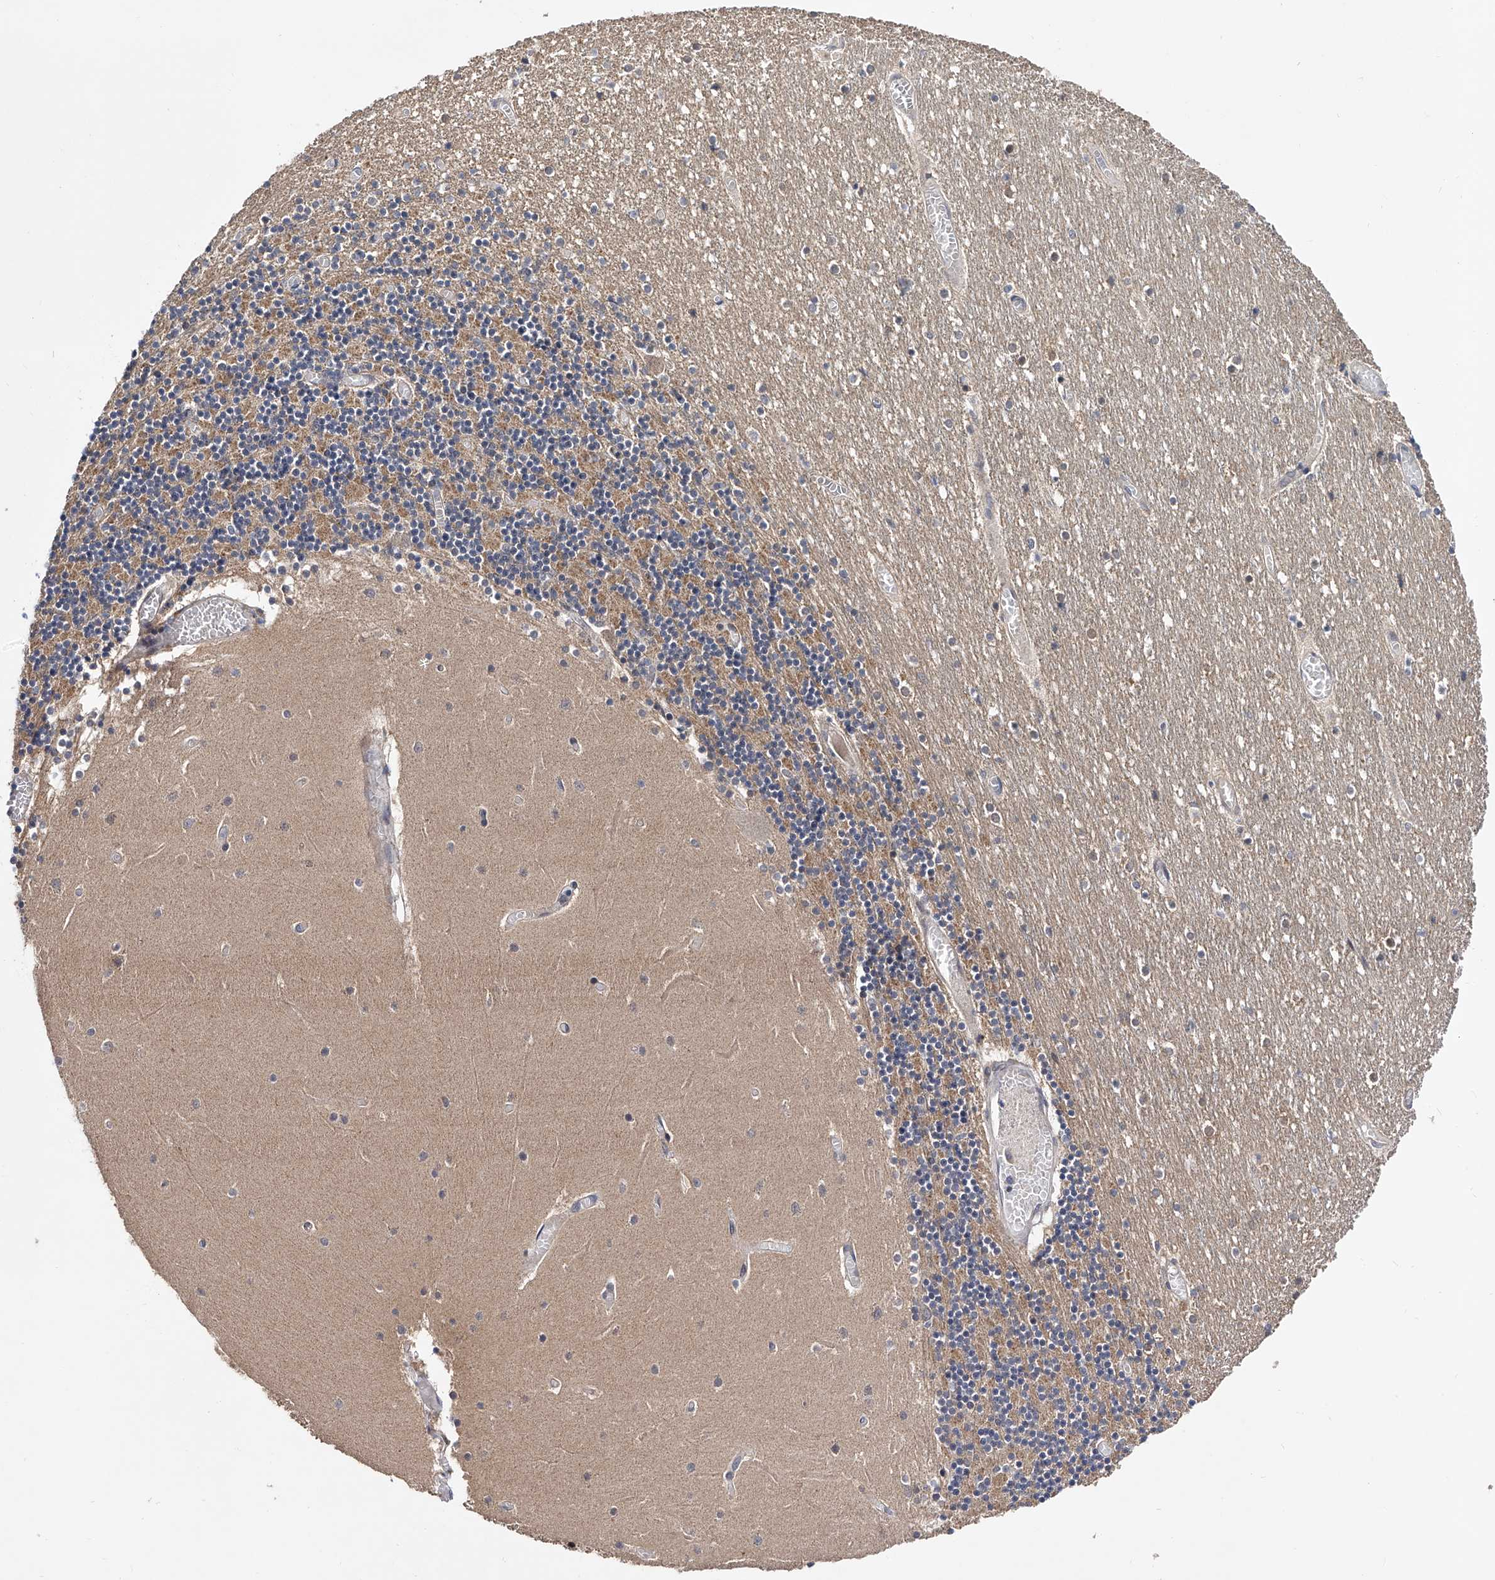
{"staining": {"intensity": "moderate", "quantity": "25%-75%", "location": "cytoplasmic/membranous,nuclear"}, "tissue": "cerebellum", "cell_type": "Cells in granular layer", "image_type": "normal", "snomed": [{"axis": "morphology", "description": "Normal tissue, NOS"}, {"axis": "topography", "description": "Cerebellum"}], "caption": "Protein expression analysis of unremarkable human cerebellum reveals moderate cytoplasmic/membranous,nuclear staining in about 25%-75% of cells in granular layer.", "gene": "USP45", "patient": {"sex": "female", "age": 28}}